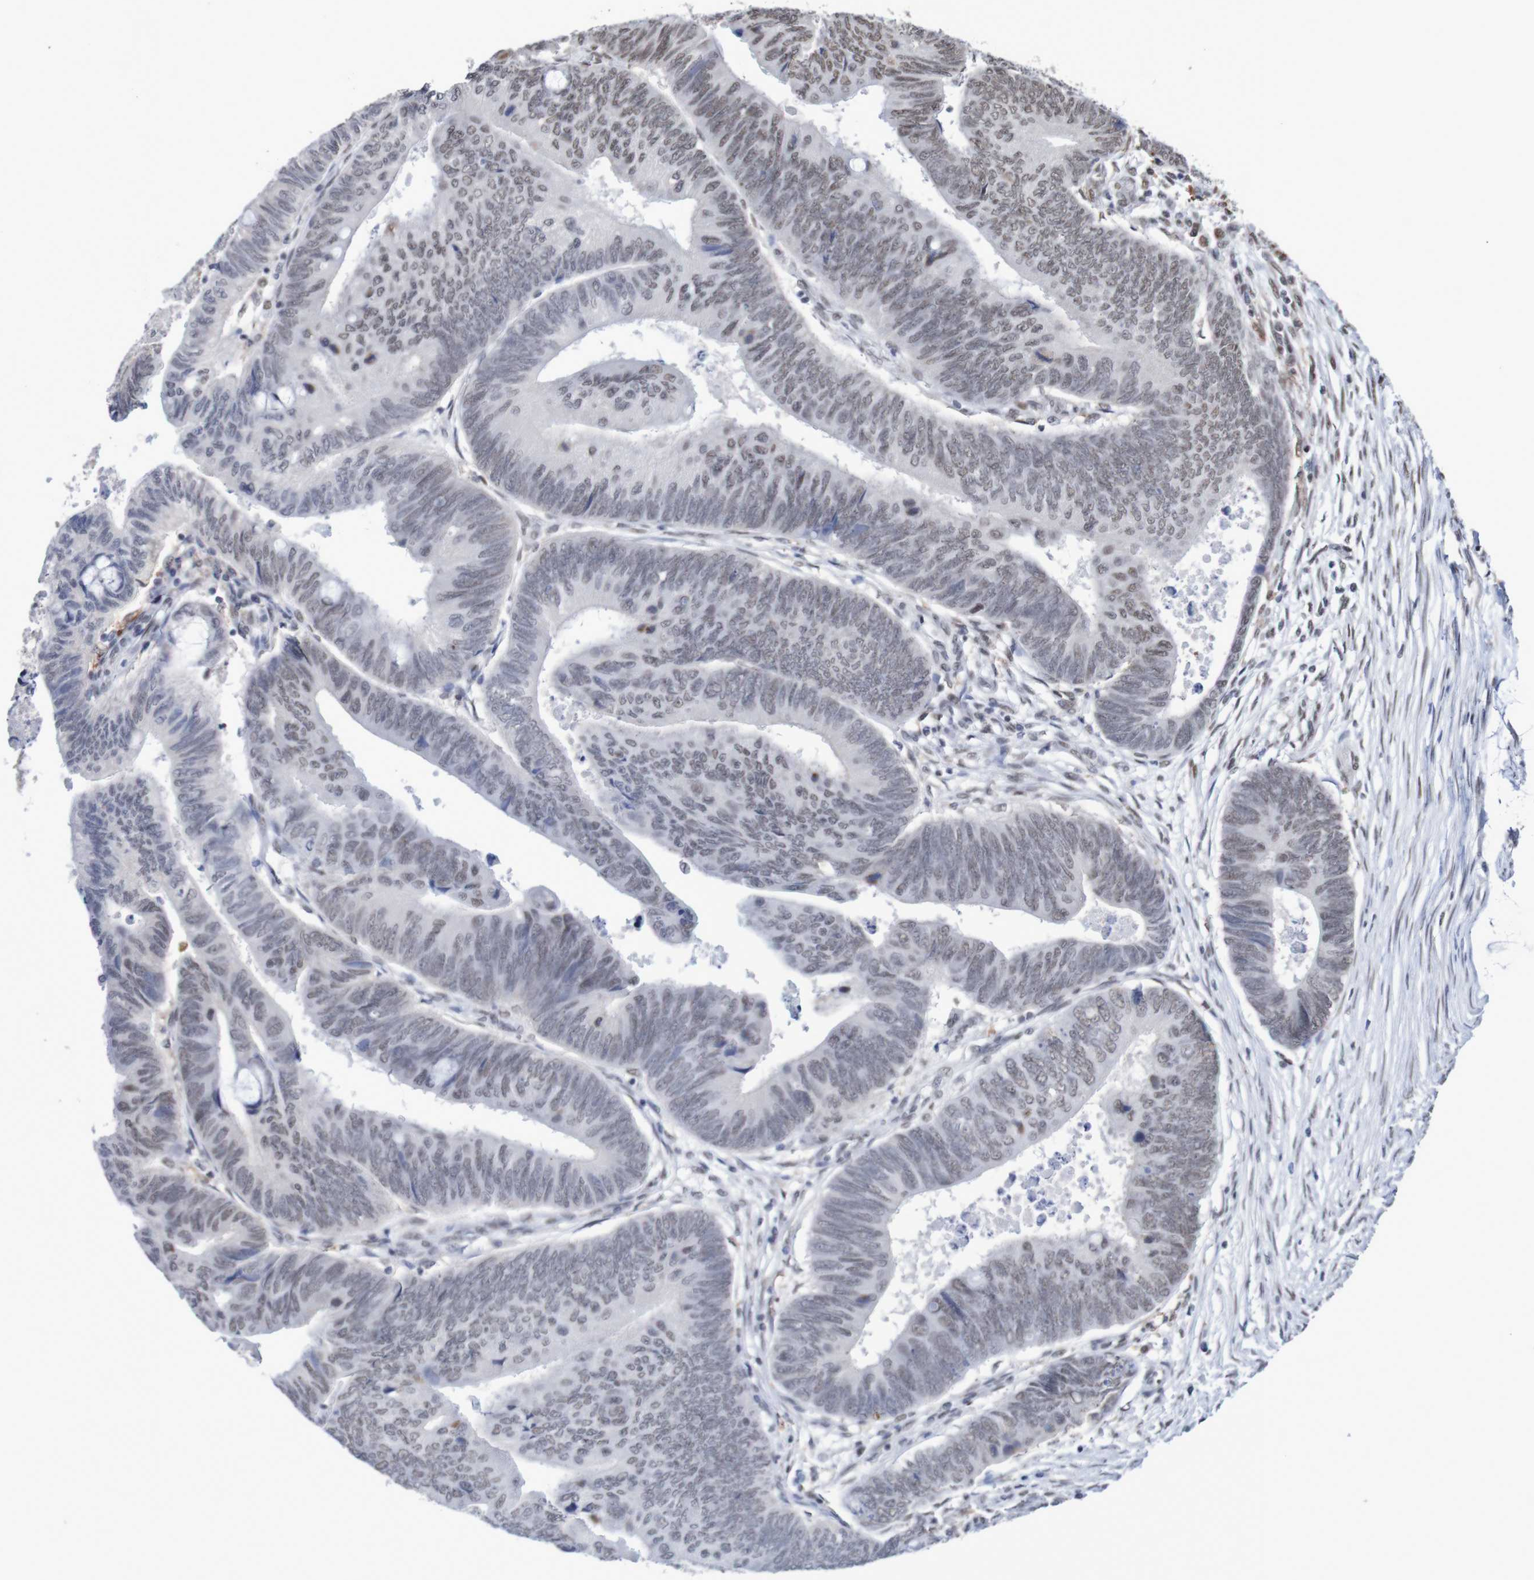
{"staining": {"intensity": "weak", "quantity": "25%-75%", "location": "nuclear"}, "tissue": "colorectal cancer", "cell_type": "Tumor cells", "image_type": "cancer", "snomed": [{"axis": "morphology", "description": "Normal tissue, NOS"}, {"axis": "morphology", "description": "Adenocarcinoma, NOS"}, {"axis": "topography", "description": "Rectum"}, {"axis": "topography", "description": "Peripheral nerve tissue"}], "caption": "An image showing weak nuclear positivity in approximately 25%-75% of tumor cells in colorectal cancer, as visualized by brown immunohistochemical staining.", "gene": "MRTFB", "patient": {"sex": "male", "age": 92}}